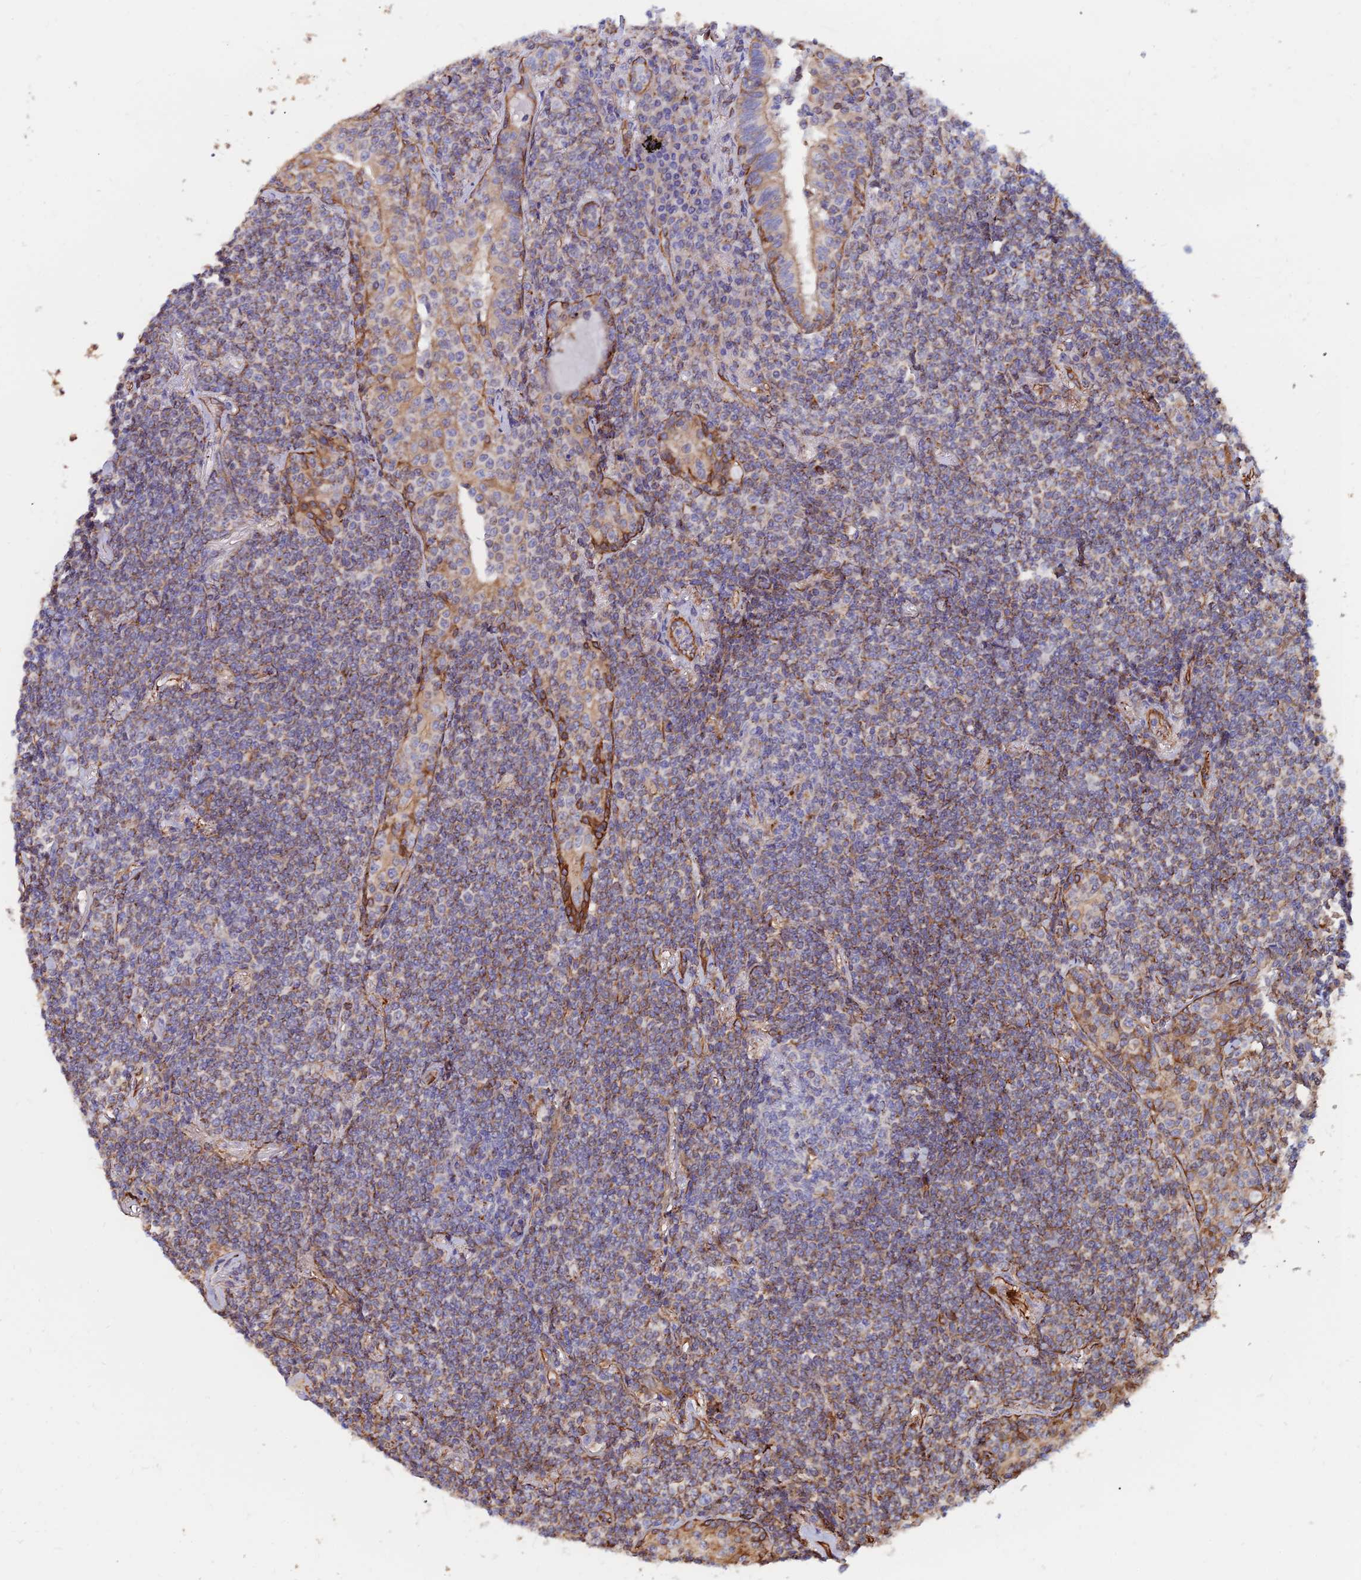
{"staining": {"intensity": "weak", "quantity": ">75%", "location": "cytoplasmic/membranous"}, "tissue": "lymphoma", "cell_type": "Tumor cells", "image_type": "cancer", "snomed": [{"axis": "morphology", "description": "Malignant lymphoma, non-Hodgkin's type, Low grade"}, {"axis": "topography", "description": "Lung"}], "caption": "Immunohistochemical staining of human malignant lymphoma, non-Hodgkin's type (low-grade) shows weak cytoplasmic/membranous protein staining in about >75% of tumor cells. The staining was performed using DAB (3,3'-diaminobenzidine) to visualize the protein expression in brown, while the nuclei were stained in blue with hematoxylin (Magnification: 20x).", "gene": "CDK18", "patient": {"sex": "female", "age": 71}}